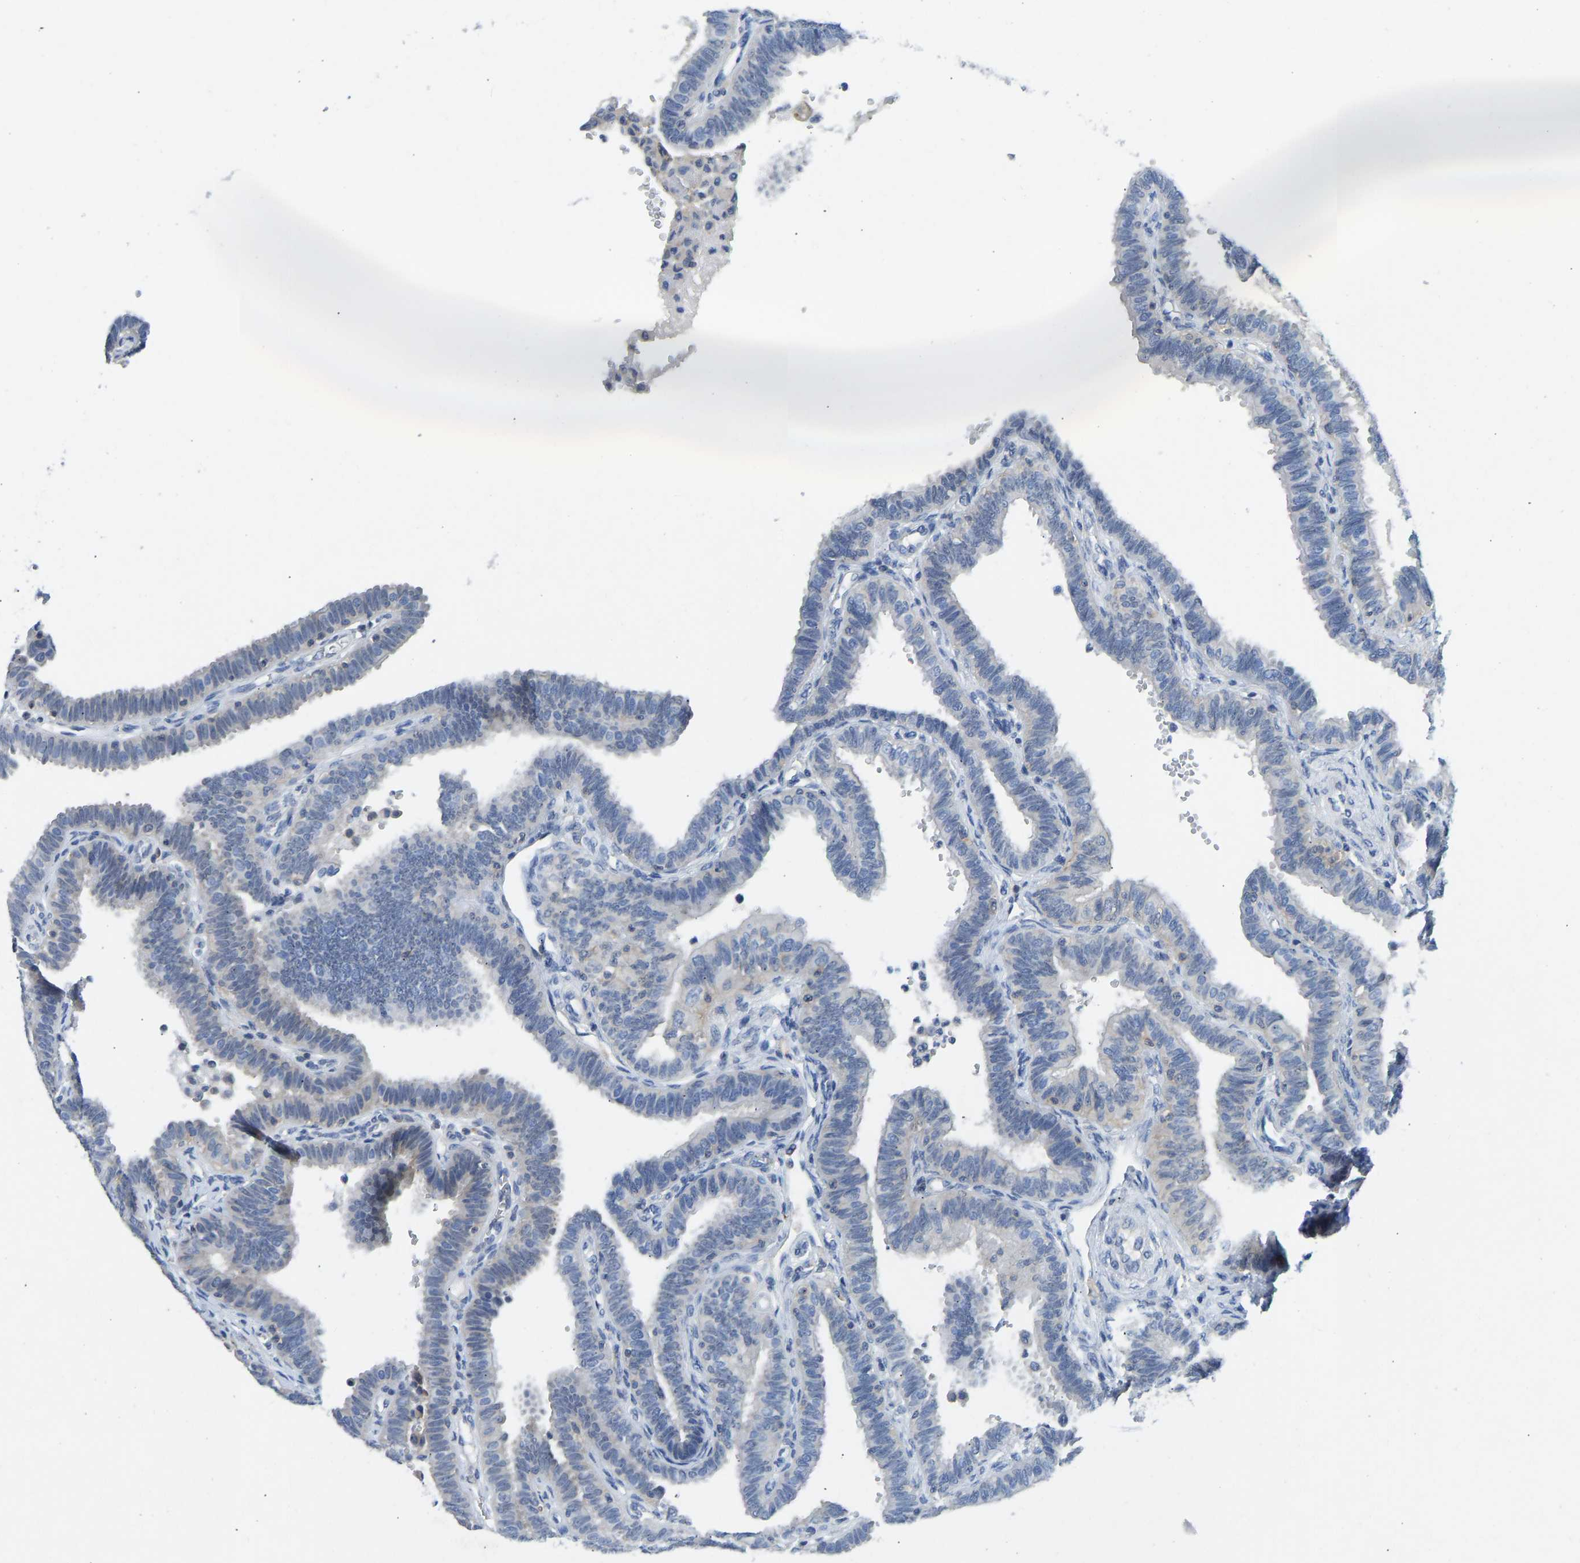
{"staining": {"intensity": "moderate", "quantity": "<25%", "location": "cytoplasmic/membranous"}, "tissue": "fallopian tube", "cell_type": "Glandular cells", "image_type": "normal", "snomed": [{"axis": "morphology", "description": "Normal tissue, NOS"}, {"axis": "topography", "description": "Fallopian tube"}, {"axis": "topography", "description": "Placenta"}], "caption": "Fallopian tube stained with a brown dye displays moderate cytoplasmic/membranous positive expression in approximately <25% of glandular cells.", "gene": "NDRG3", "patient": {"sex": "female", "age": 34}}